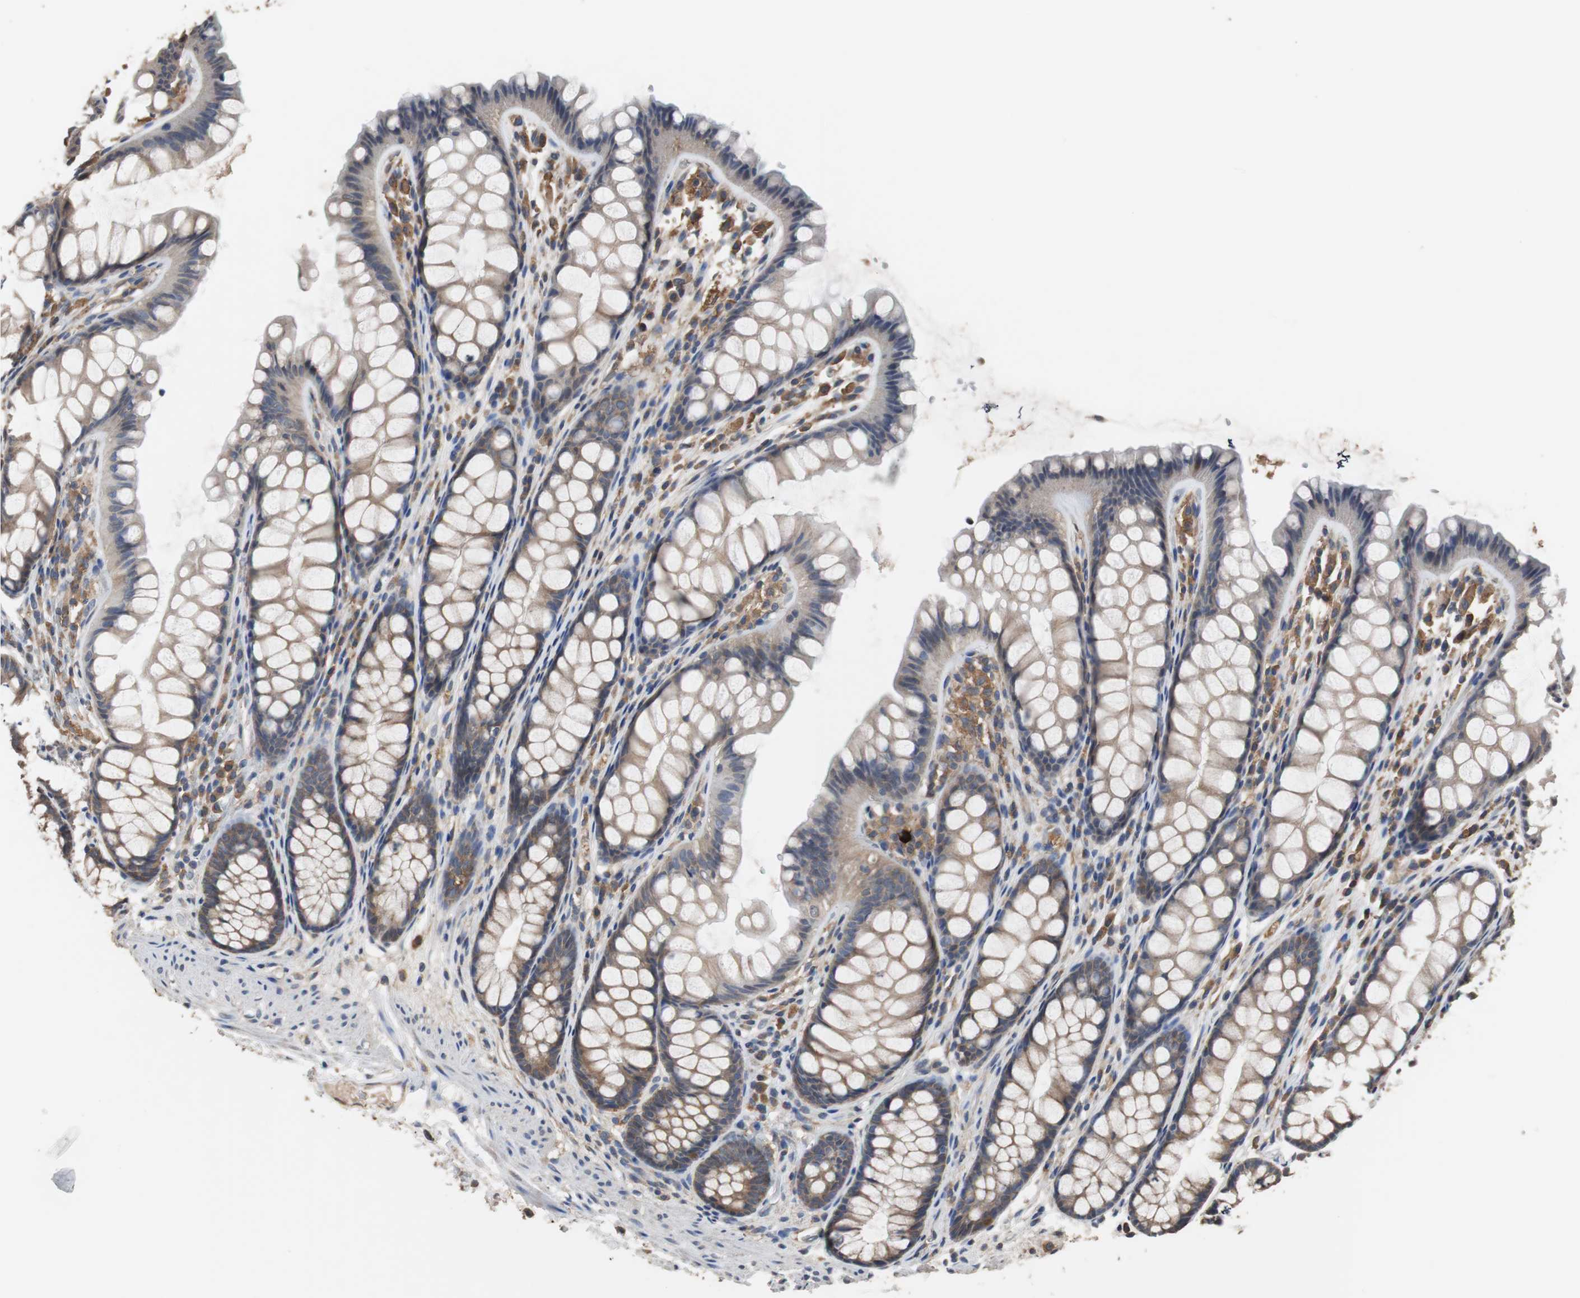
{"staining": {"intensity": "weak", "quantity": ">75%", "location": "cytoplasmic/membranous"}, "tissue": "colon", "cell_type": "Endothelial cells", "image_type": "normal", "snomed": [{"axis": "morphology", "description": "Normal tissue, NOS"}, {"axis": "topography", "description": "Colon"}], "caption": "DAB immunohistochemical staining of unremarkable human colon demonstrates weak cytoplasmic/membranous protein expression in about >75% of endothelial cells.", "gene": "SCIMP", "patient": {"sex": "female", "age": 55}}